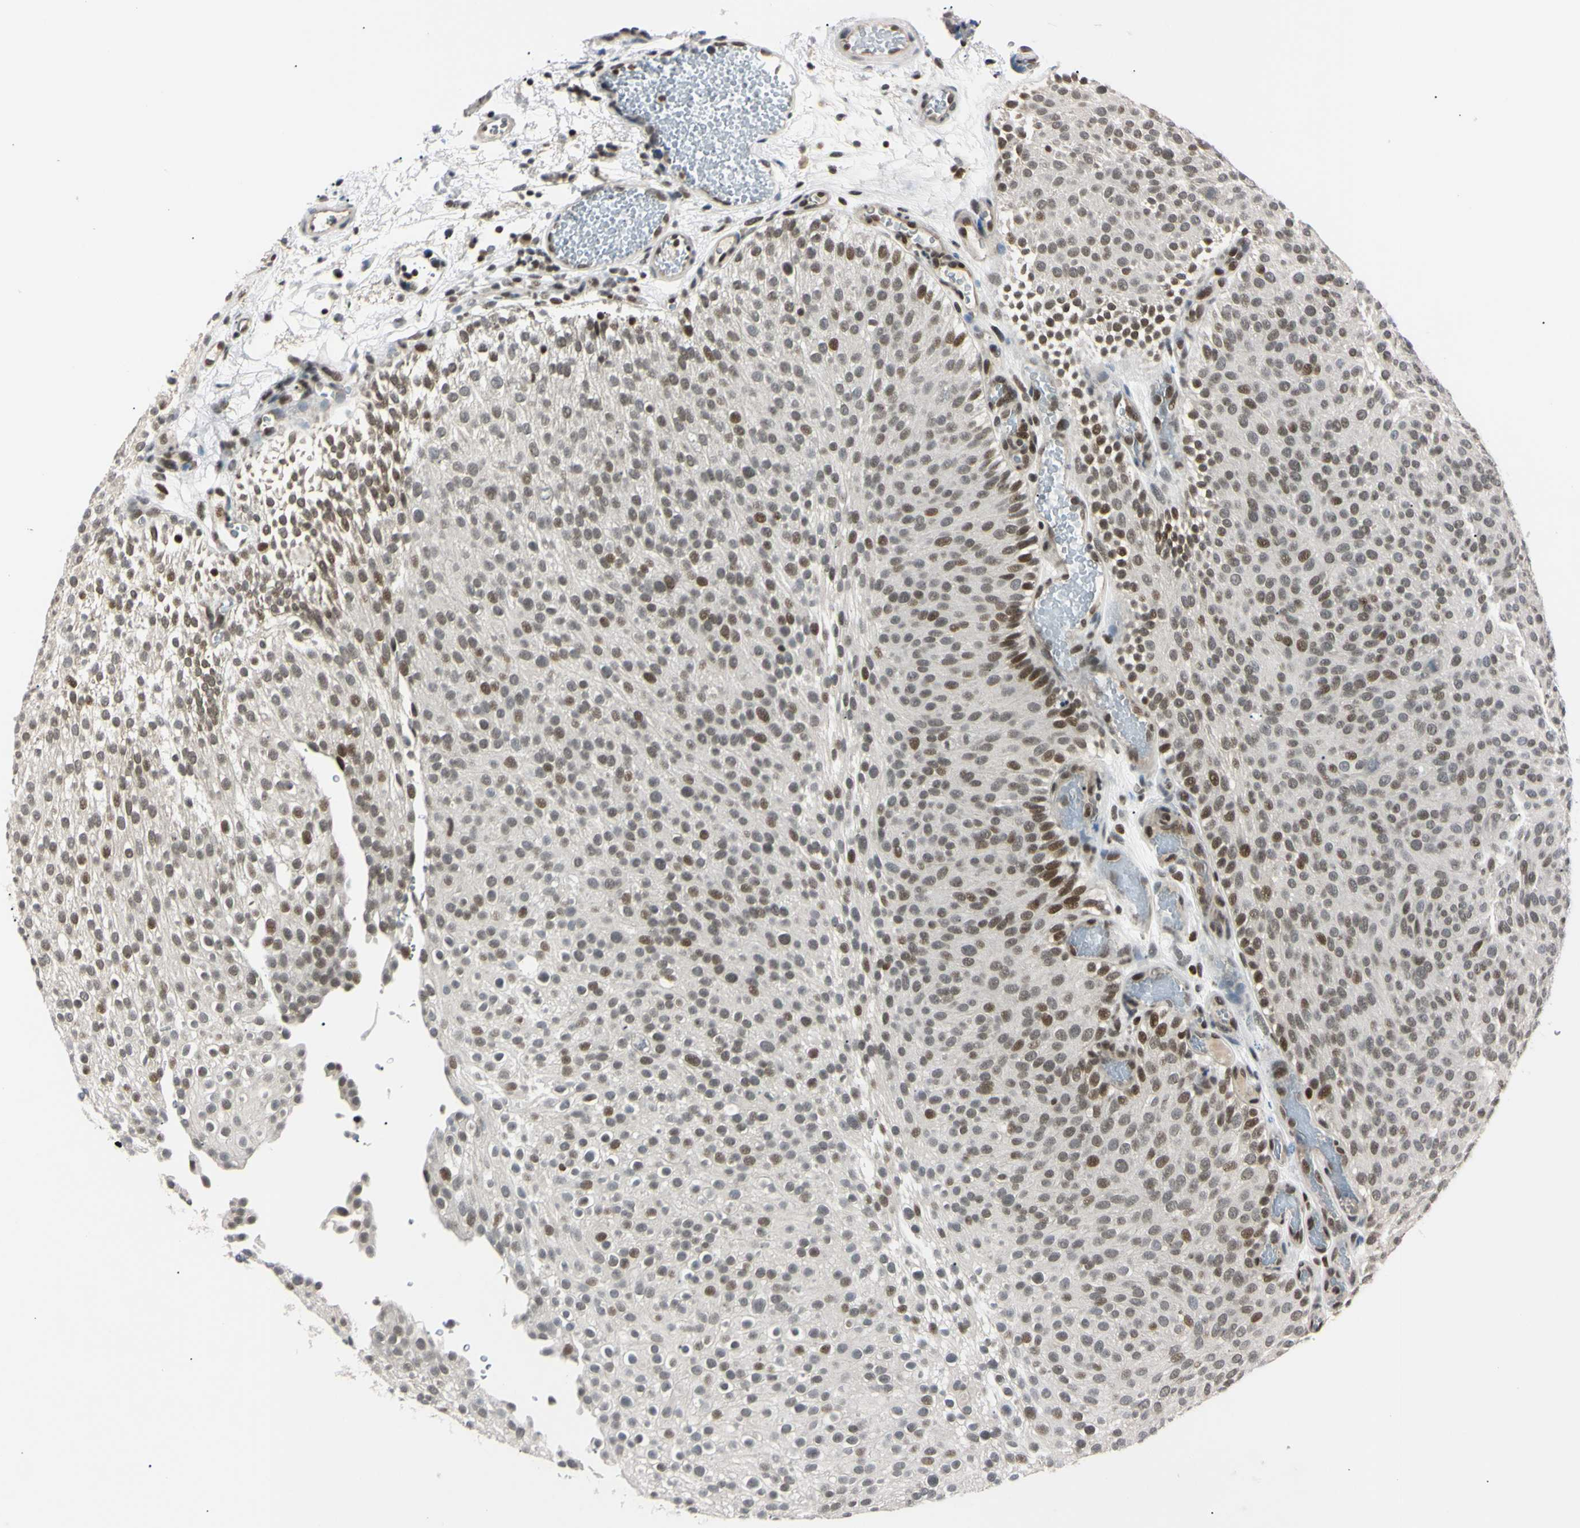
{"staining": {"intensity": "moderate", "quantity": "<25%", "location": "nuclear"}, "tissue": "urothelial cancer", "cell_type": "Tumor cells", "image_type": "cancer", "snomed": [{"axis": "morphology", "description": "Urothelial carcinoma, Low grade"}, {"axis": "topography", "description": "Urinary bladder"}], "caption": "High-magnification brightfield microscopy of urothelial cancer stained with DAB (brown) and counterstained with hematoxylin (blue). tumor cells exhibit moderate nuclear positivity is appreciated in approximately<25% of cells.", "gene": "C1orf174", "patient": {"sex": "male", "age": 78}}